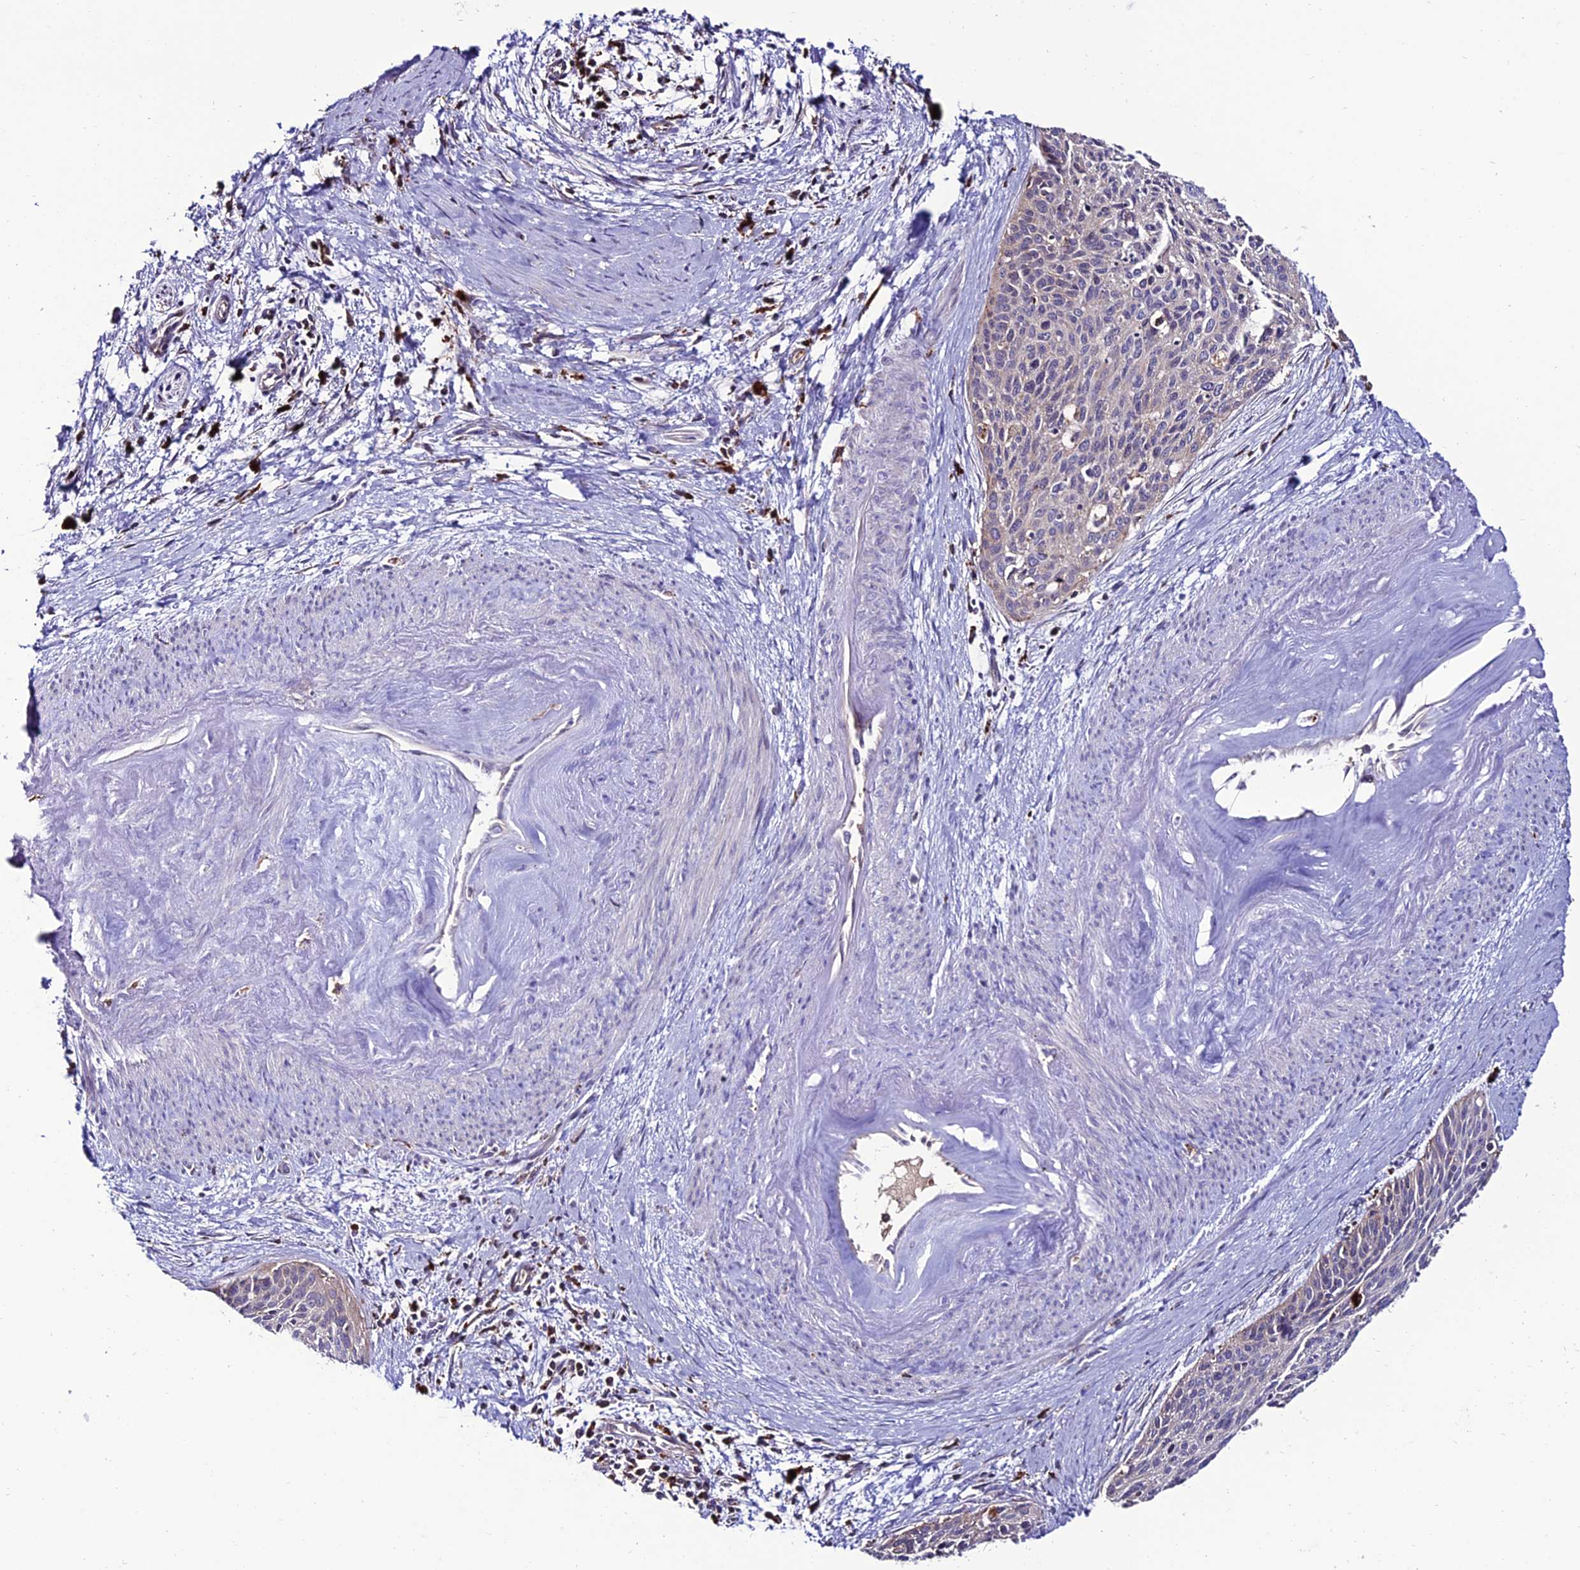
{"staining": {"intensity": "weak", "quantity": "25%-75%", "location": "cytoplasmic/membranous"}, "tissue": "cervical cancer", "cell_type": "Tumor cells", "image_type": "cancer", "snomed": [{"axis": "morphology", "description": "Squamous cell carcinoma, NOS"}, {"axis": "topography", "description": "Cervix"}], "caption": "A low amount of weak cytoplasmic/membranous positivity is appreciated in approximately 25%-75% of tumor cells in cervical squamous cell carcinoma tissue. (Stains: DAB in brown, nuclei in blue, Microscopy: brightfield microscopy at high magnification).", "gene": "ARHGEF18", "patient": {"sex": "female", "age": 55}}